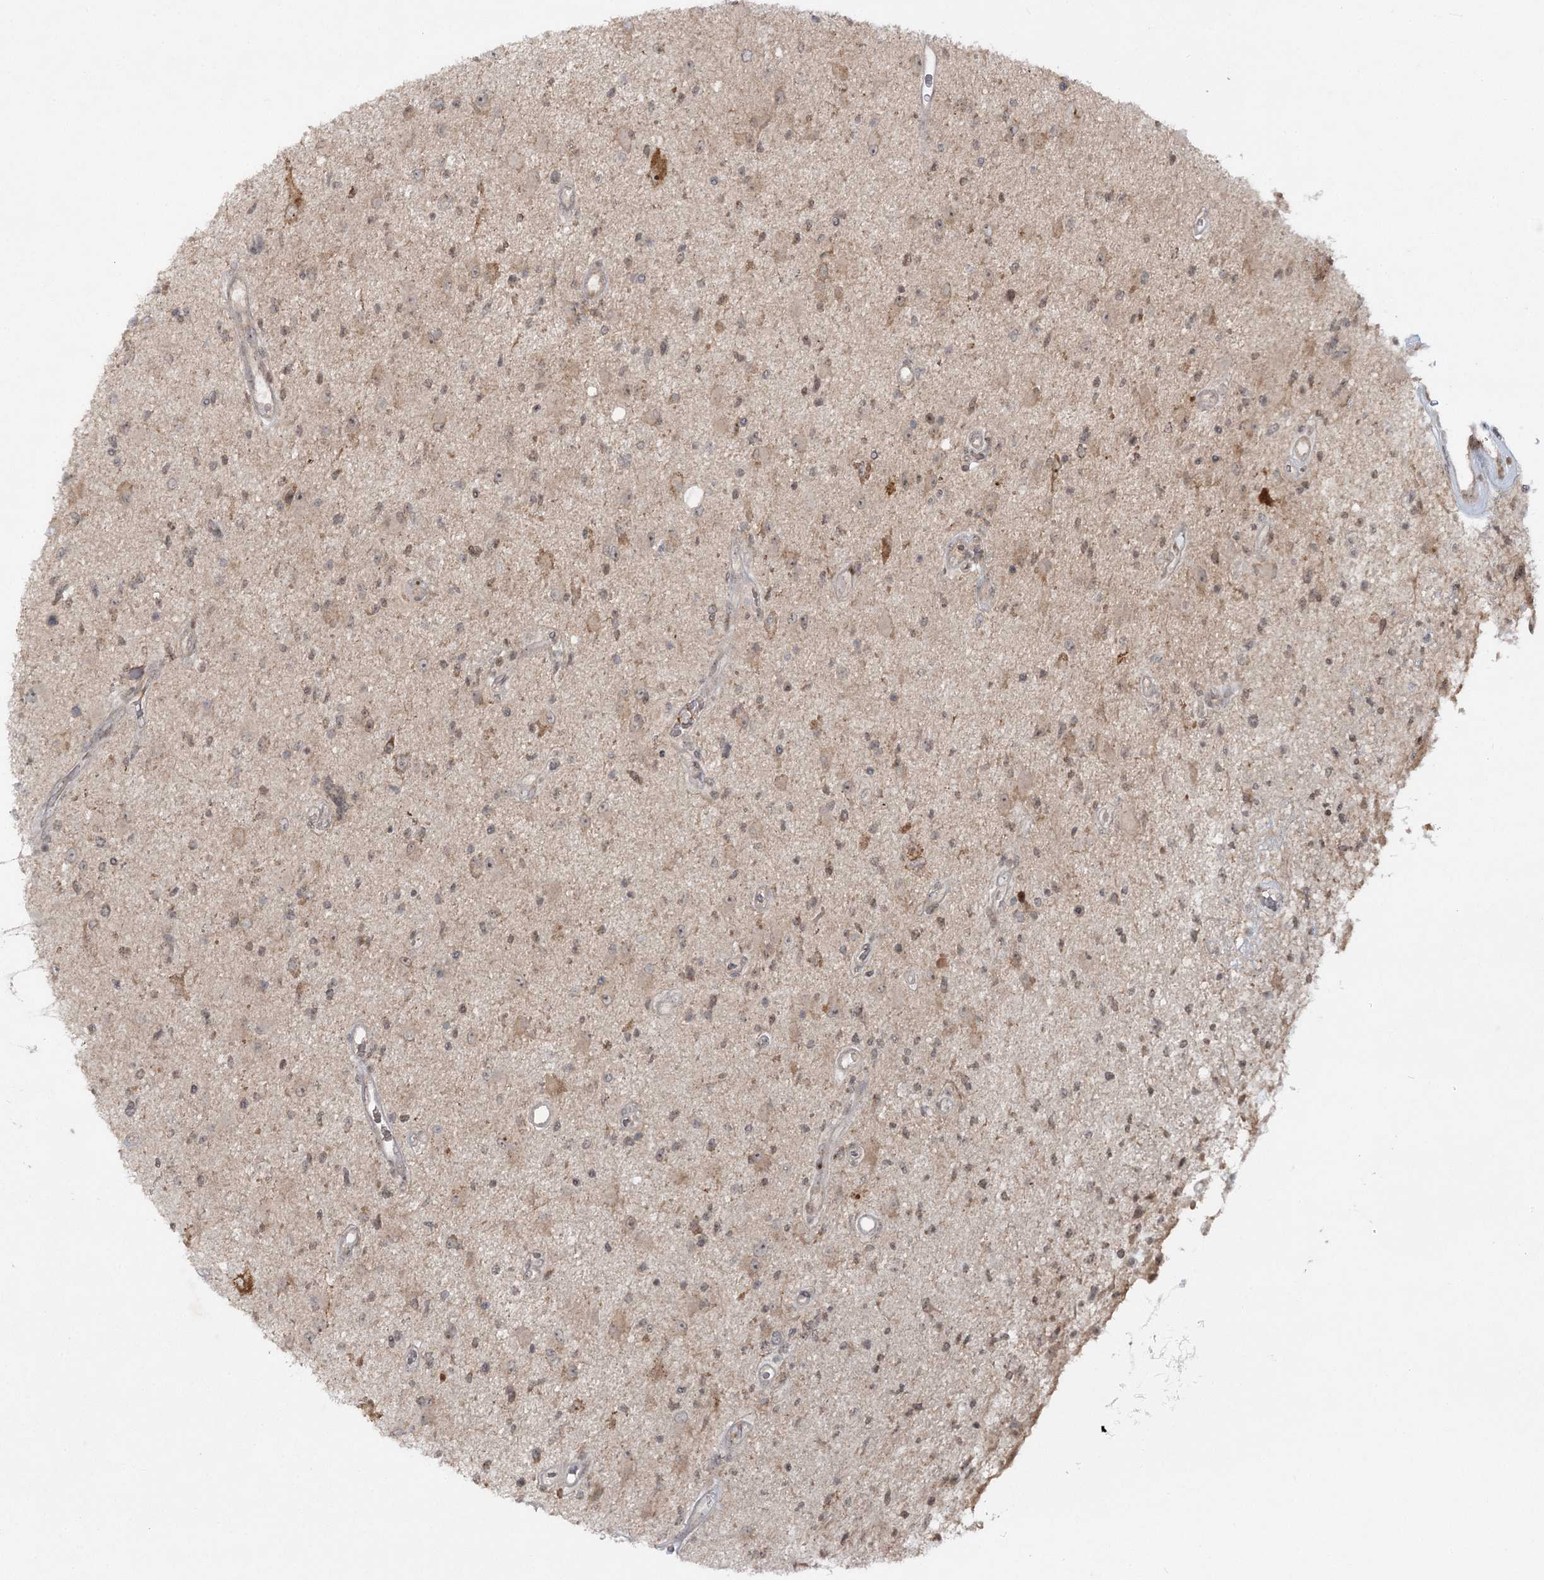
{"staining": {"intensity": "negative", "quantity": "none", "location": "none"}, "tissue": "glioma", "cell_type": "Tumor cells", "image_type": "cancer", "snomed": [{"axis": "morphology", "description": "Glioma, malignant, High grade"}, {"axis": "topography", "description": "Brain"}], "caption": "Tumor cells are negative for protein expression in human high-grade glioma (malignant).", "gene": "SH2D3A", "patient": {"sex": "male", "age": 33}}